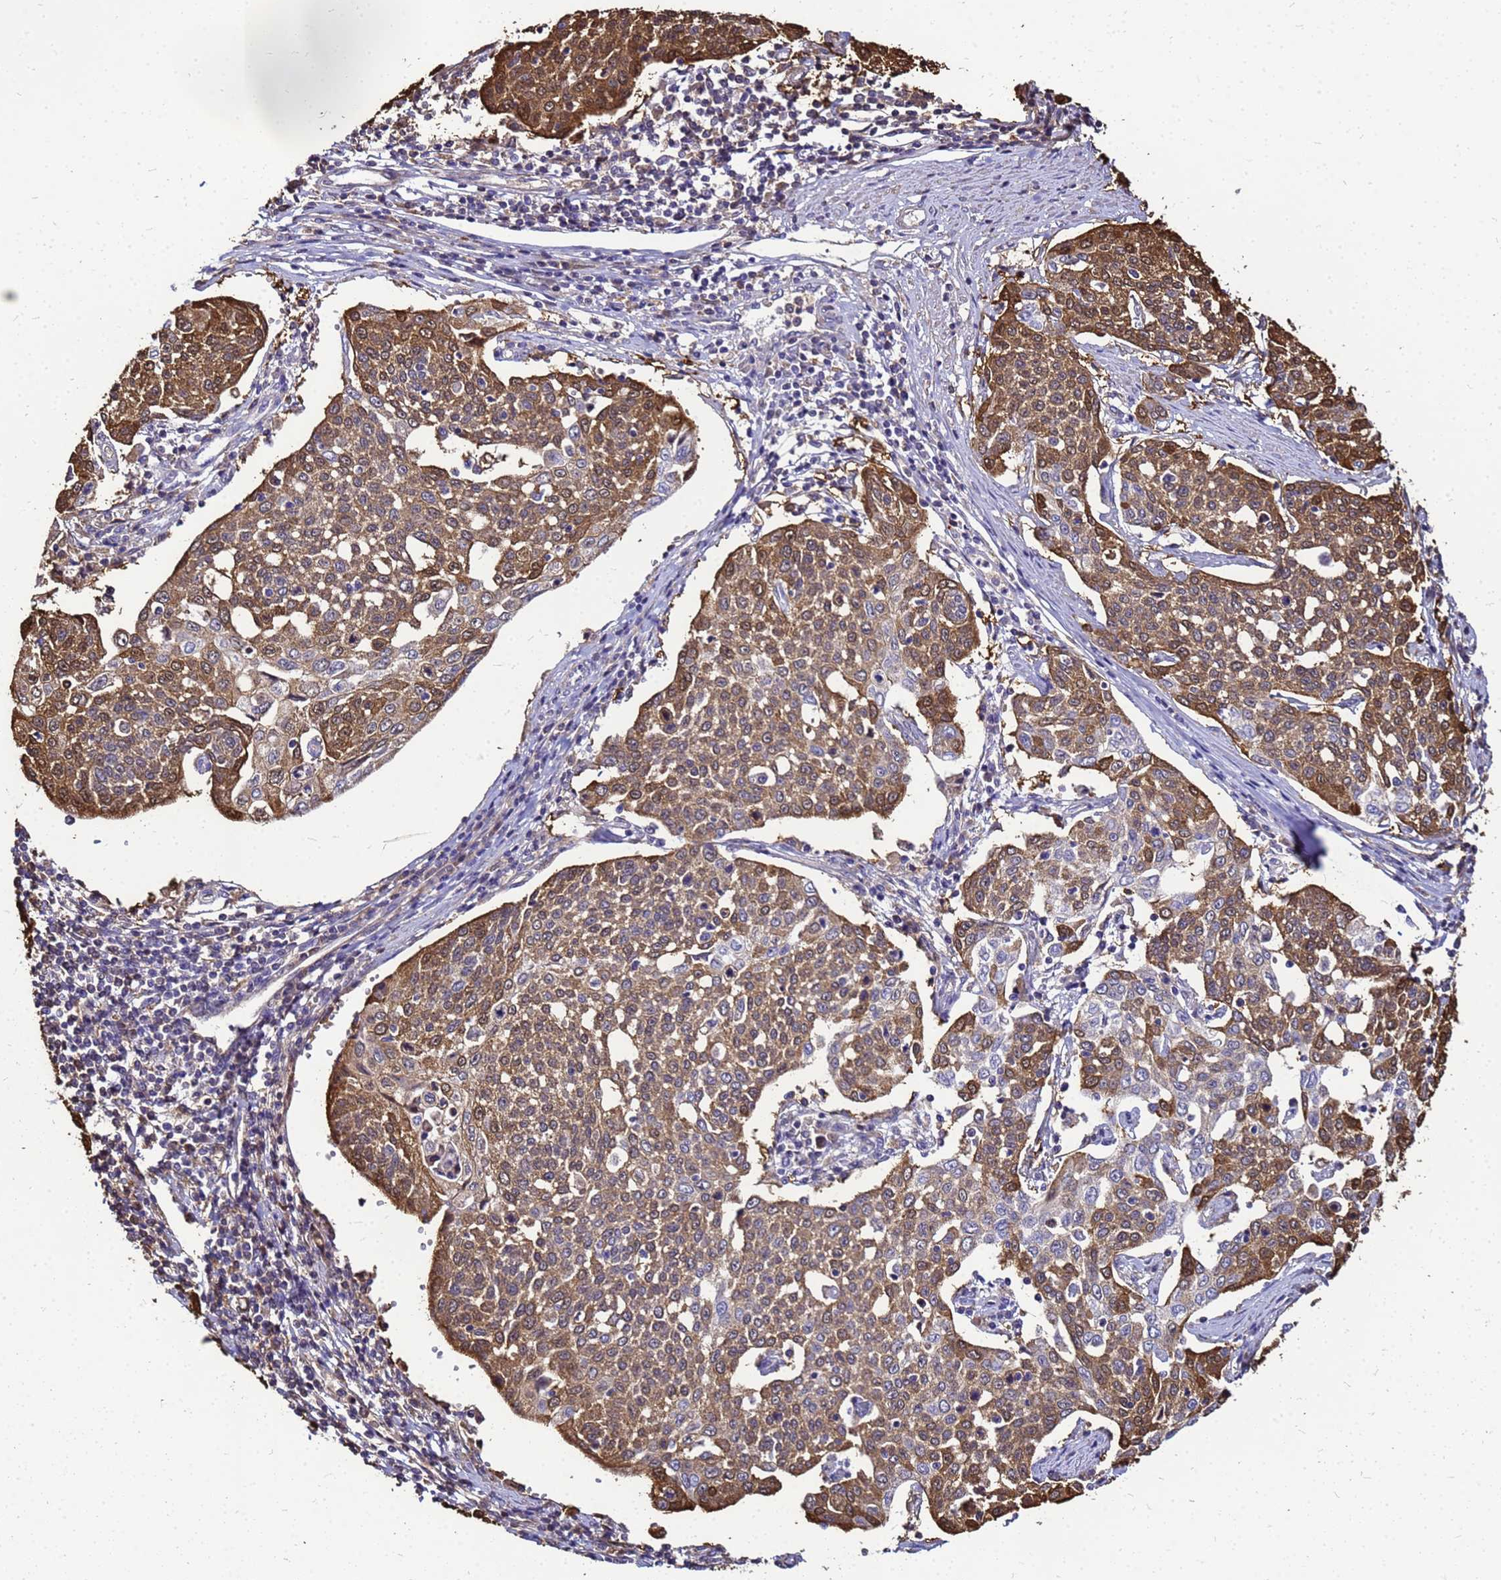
{"staining": {"intensity": "moderate", "quantity": ">75%", "location": "cytoplasmic/membranous,nuclear"}, "tissue": "cervical cancer", "cell_type": "Tumor cells", "image_type": "cancer", "snomed": [{"axis": "morphology", "description": "Squamous cell carcinoma, NOS"}, {"axis": "topography", "description": "Cervix"}], "caption": "An image of cervical squamous cell carcinoma stained for a protein displays moderate cytoplasmic/membranous and nuclear brown staining in tumor cells. The staining was performed using DAB (3,3'-diaminobenzidine), with brown indicating positive protein expression. Nuclei are stained blue with hematoxylin.", "gene": "S100A2", "patient": {"sex": "female", "age": 34}}